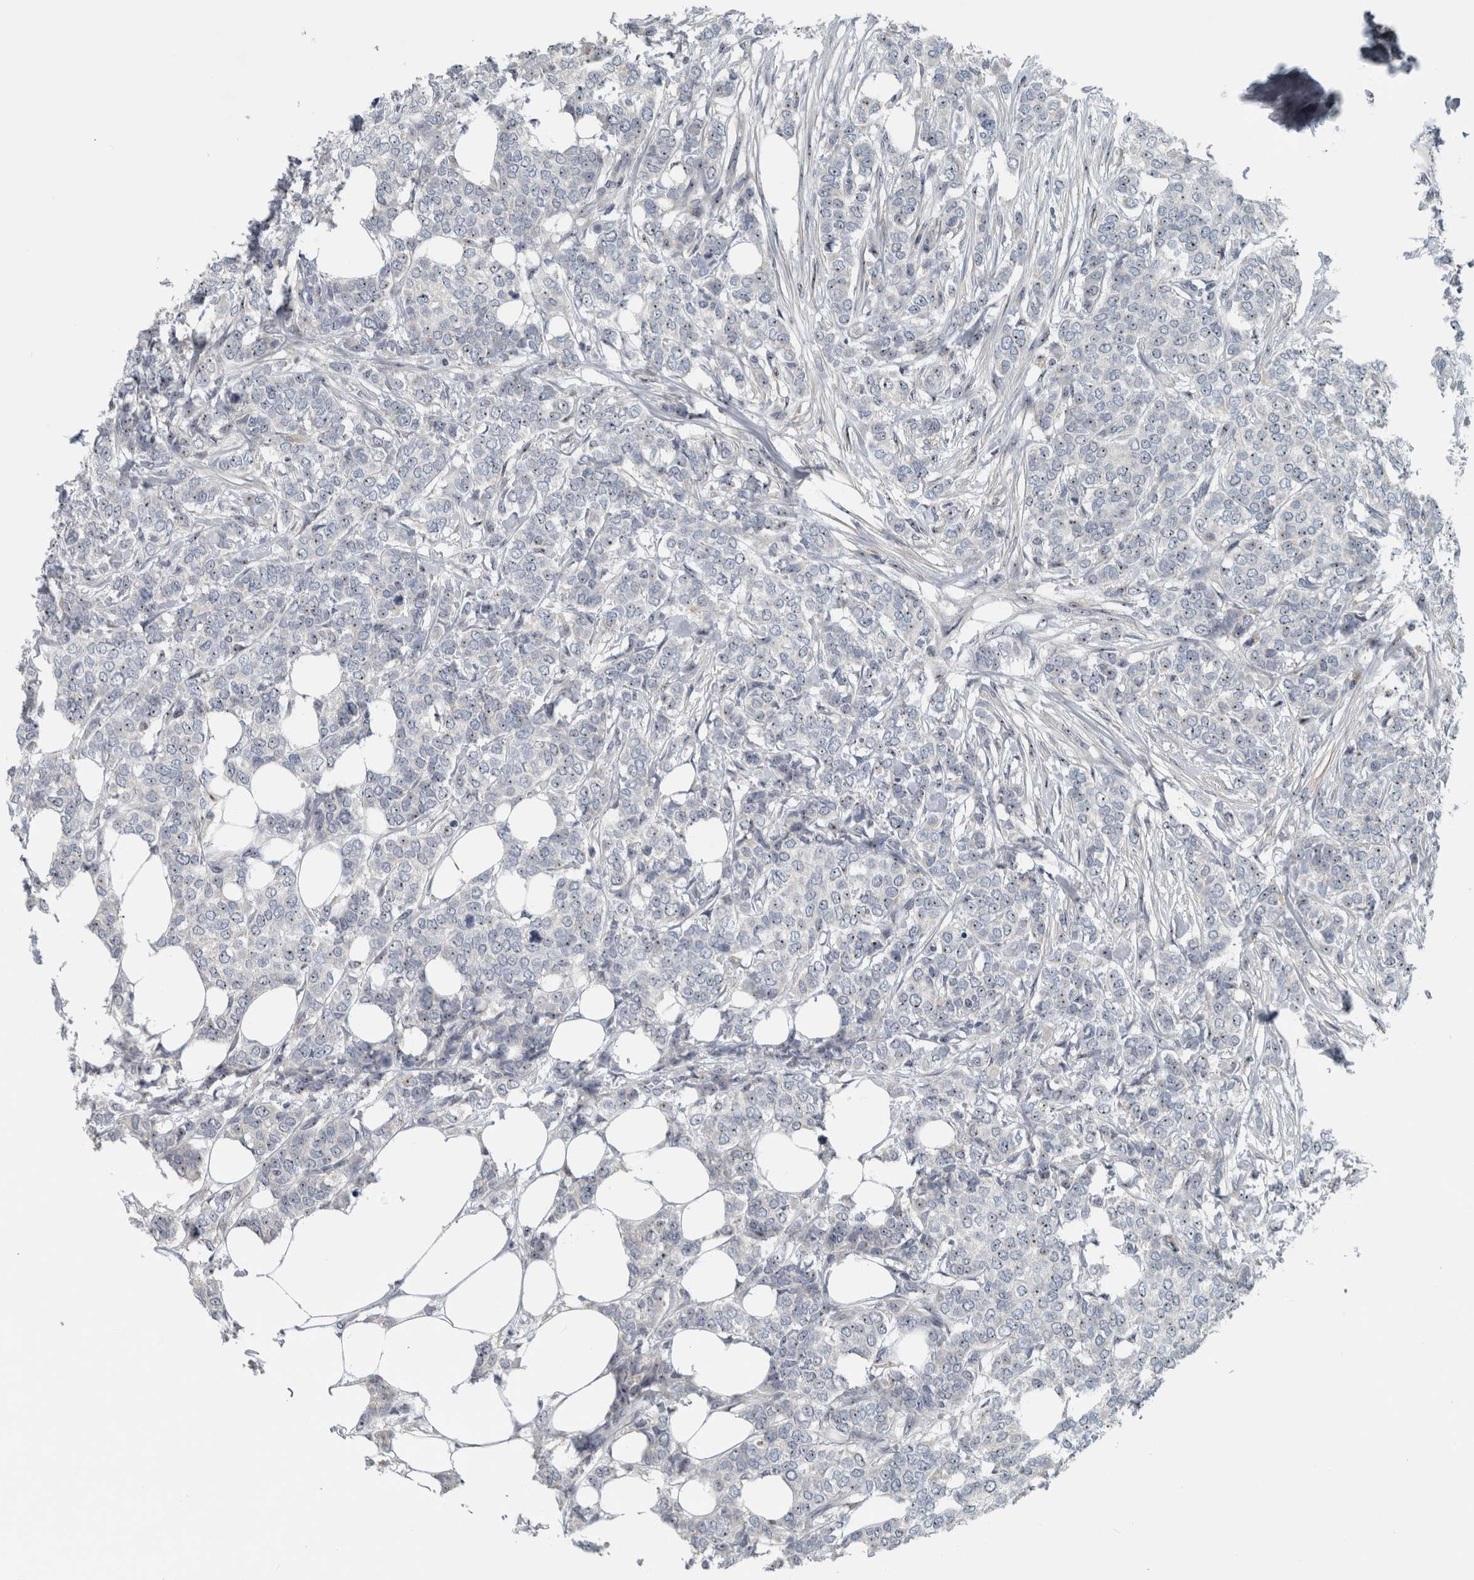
{"staining": {"intensity": "weak", "quantity": "25%-75%", "location": "nuclear"}, "tissue": "breast cancer", "cell_type": "Tumor cells", "image_type": "cancer", "snomed": [{"axis": "morphology", "description": "Lobular carcinoma"}, {"axis": "topography", "description": "Skin"}, {"axis": "topography", "description": "Breast"}], "caption": "Breast cancer (lobular carcinoma) tissue displays weak nuclear expression in approximately 25%-75% of tumor cells", "gene": "UTP6", "patient": {"sex": "female", "age": 46}}